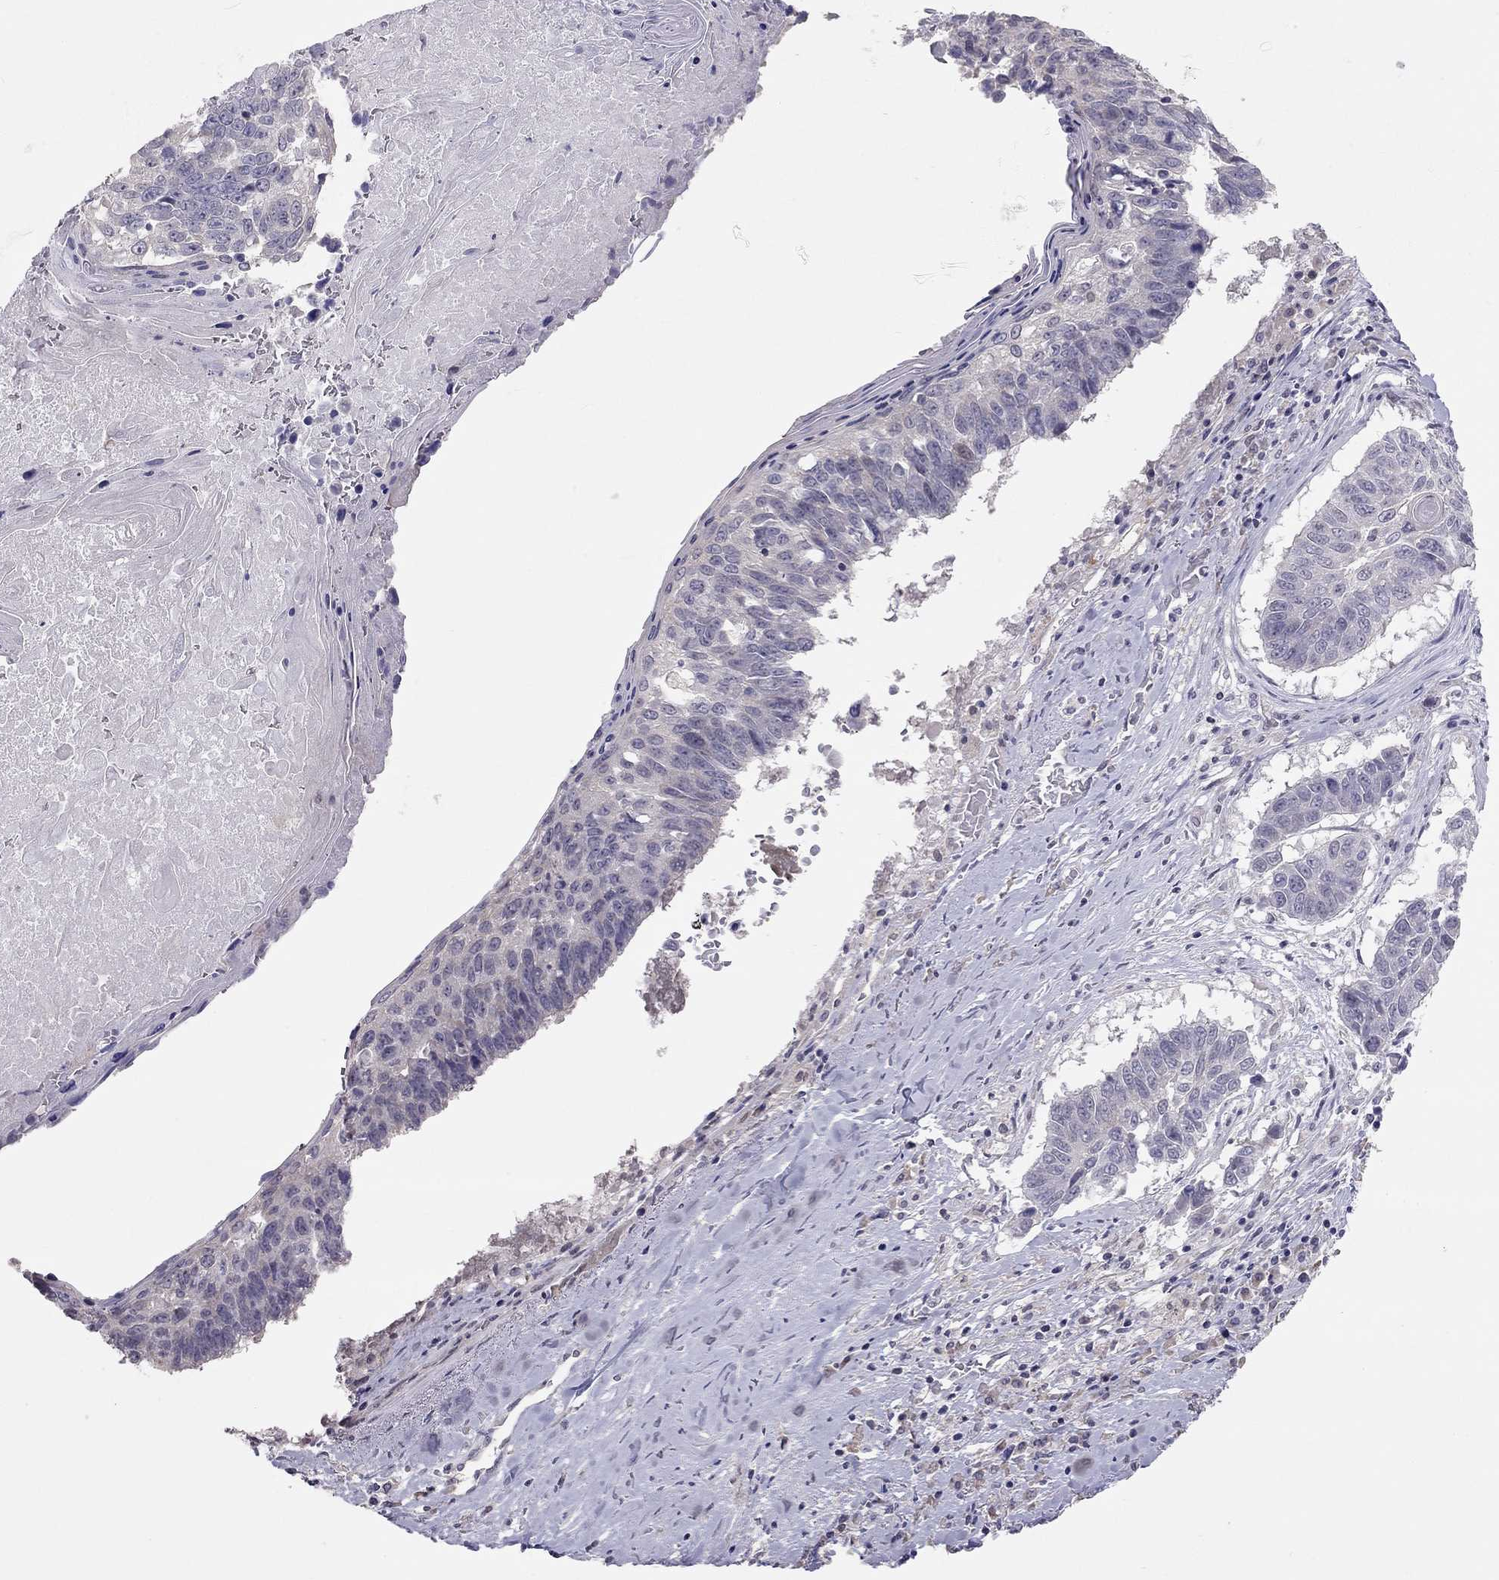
{"staining": {"intensity": "negative", "quantity": "none", "location": "none"}, "tissue": "lung cancer", "cell_type": "Tumor cells", "image_type": "cancer", "snomed": [{"axis": "morphology", "description": "Squamous cell carcinoma, NOS"}, {"axis": "topography", "description": "Lung"}], "caption": "High magnification brightfield microscopy of lung cancer (squamous cell carcinoma) stained with DAB (3,3'-diaminobenzidine) (brown) and counterstained with hematoxylin (blue): tumor cells show no significant expression. Brightfield microscopy of immunohistochemistry stained with DAB (brown) and hematoxylin (blue), captured at high magnification.", "gene": "HSF2BP", "patient": {"sex": "male", "age": 73}}